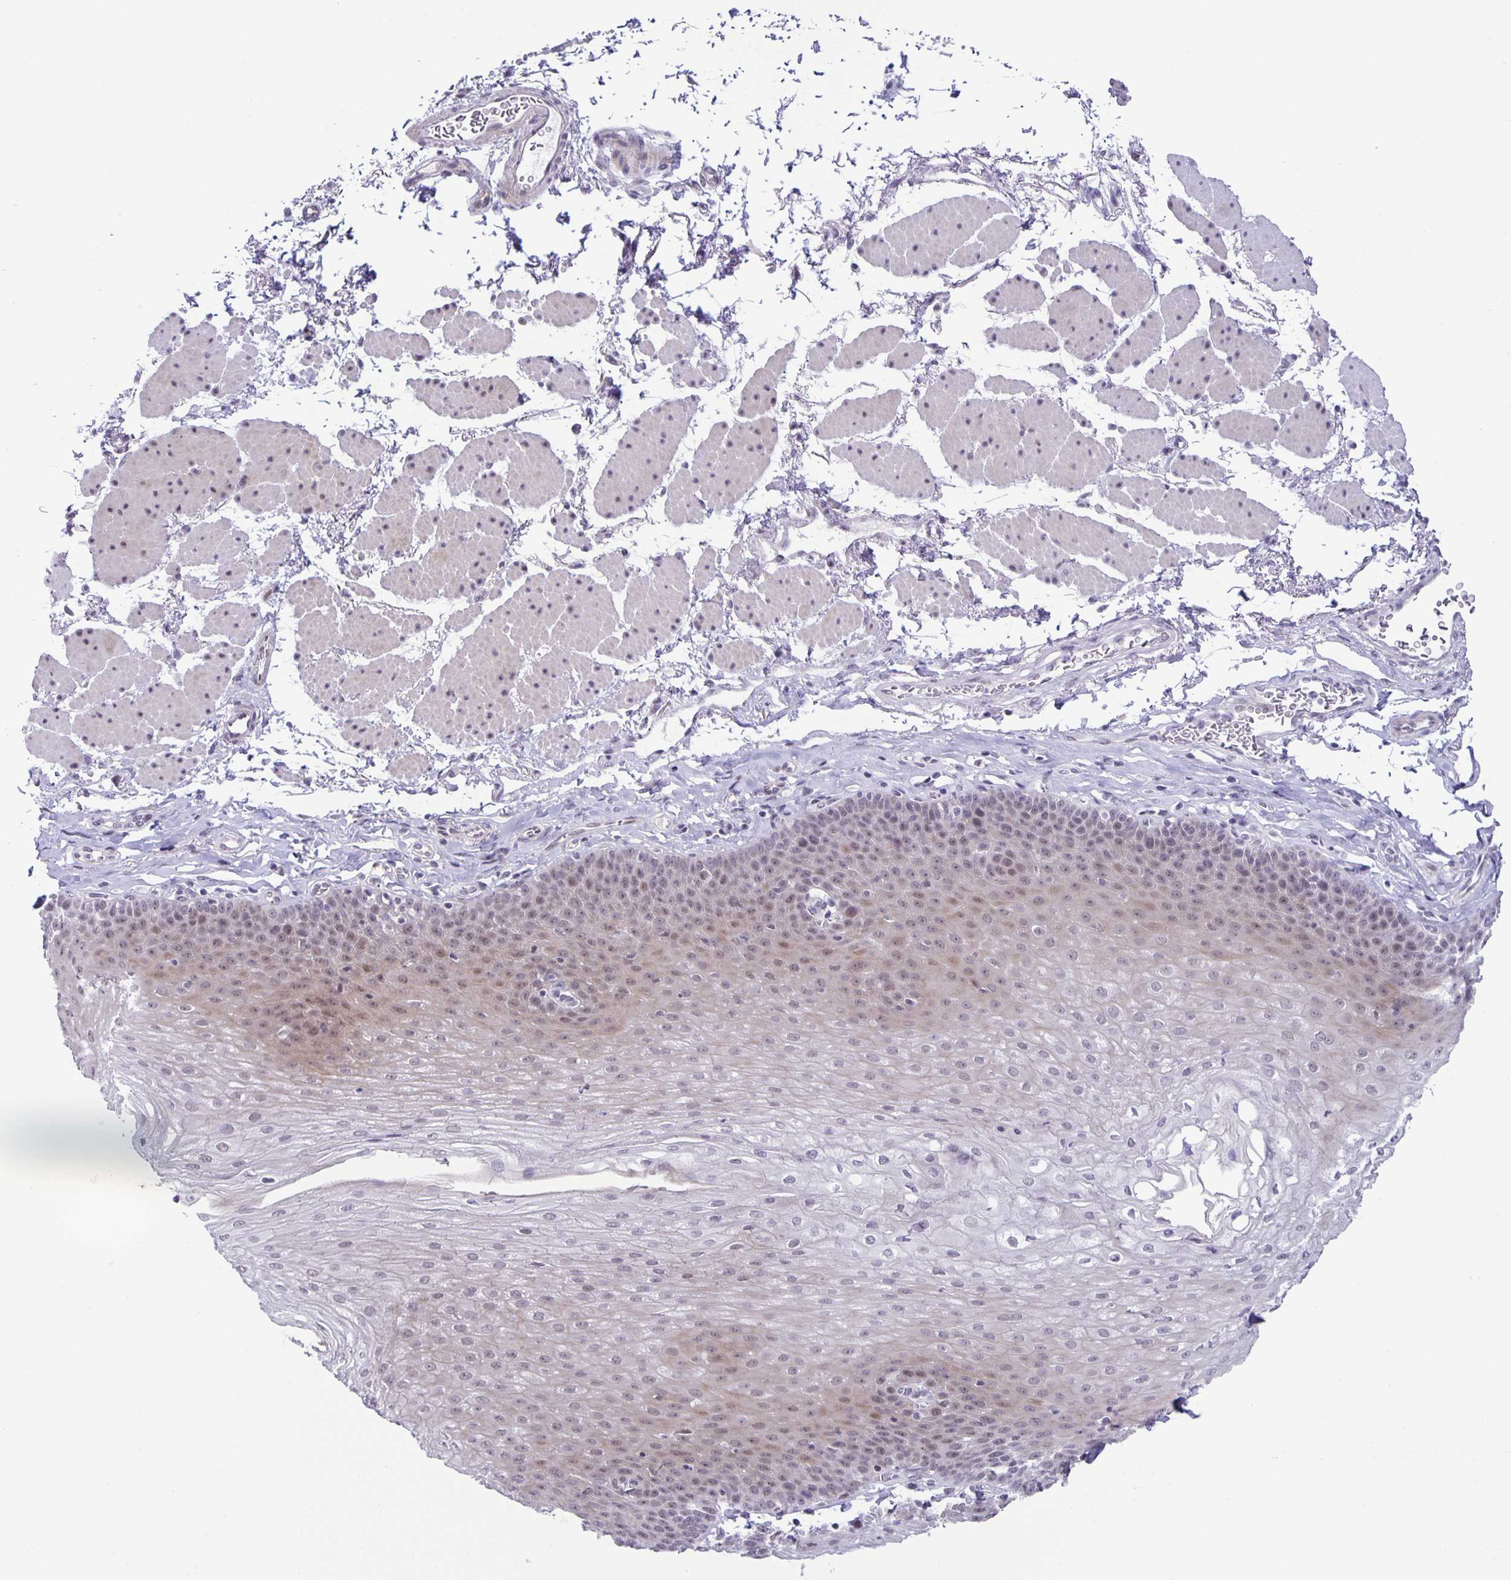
{"staining": {"intensity": "weak", "quantity": "25%-75%", "location": "nuclear"}, "tissue": "esophagus", "cell_type": "Squamous epithelial cells", "image_type": "normal", "snomed": [{"axis": "morphology", "description": "Normal tissue, NOS"}, {"axis": "topography", "description": "Esophagus"}], "caption": "High-magnification brightfield microscopy of benign esophagus stained with DAB (brown) and counterstained with hematoxylin (blue). squamous epithelial cells exhibit weak nuclear expression is present in about25%-75% of cells. The protein of interest is stained brown, and the nuclei are stained in blue (DAB IHC with brightfield microscopy, high magnification).", "gene": "PHRF1", "patient": {"sex": "female", "age": 81}}